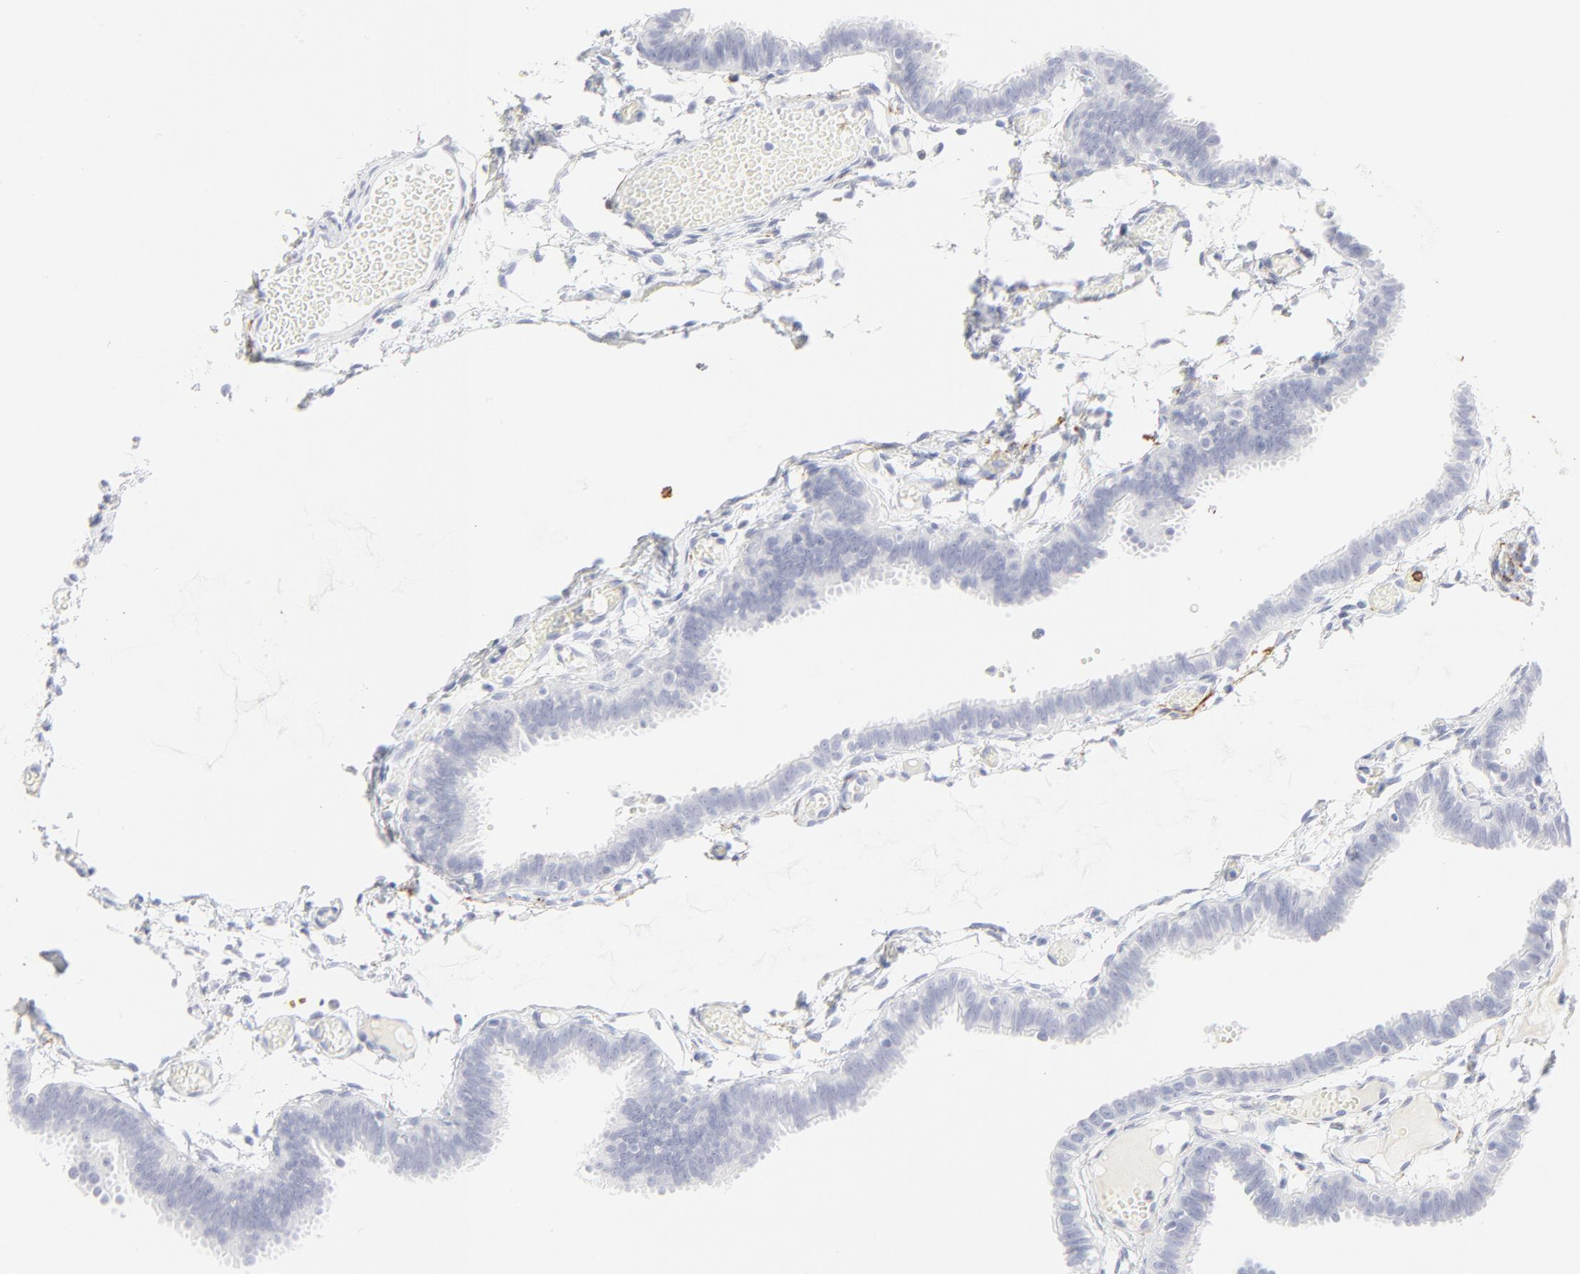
{"staining": {"intensity": "negative", "quantity": "none", "location": "none"}, "tissue": "fallopian tube", "cell_type": "Glandular cells", "image_type": "normal", "snomed": [{"axis": "morphology", "description": "Normal tissue, NOS"}, {"axis": "topography", "description": "Fallopian tube"}], "caption": "This is an IHC photomicrograph of unremarkable fallopian tube. There is no staining in glandular cells.", "gene": "CCR7", "patient": {"sex": "female", "age": 29}}